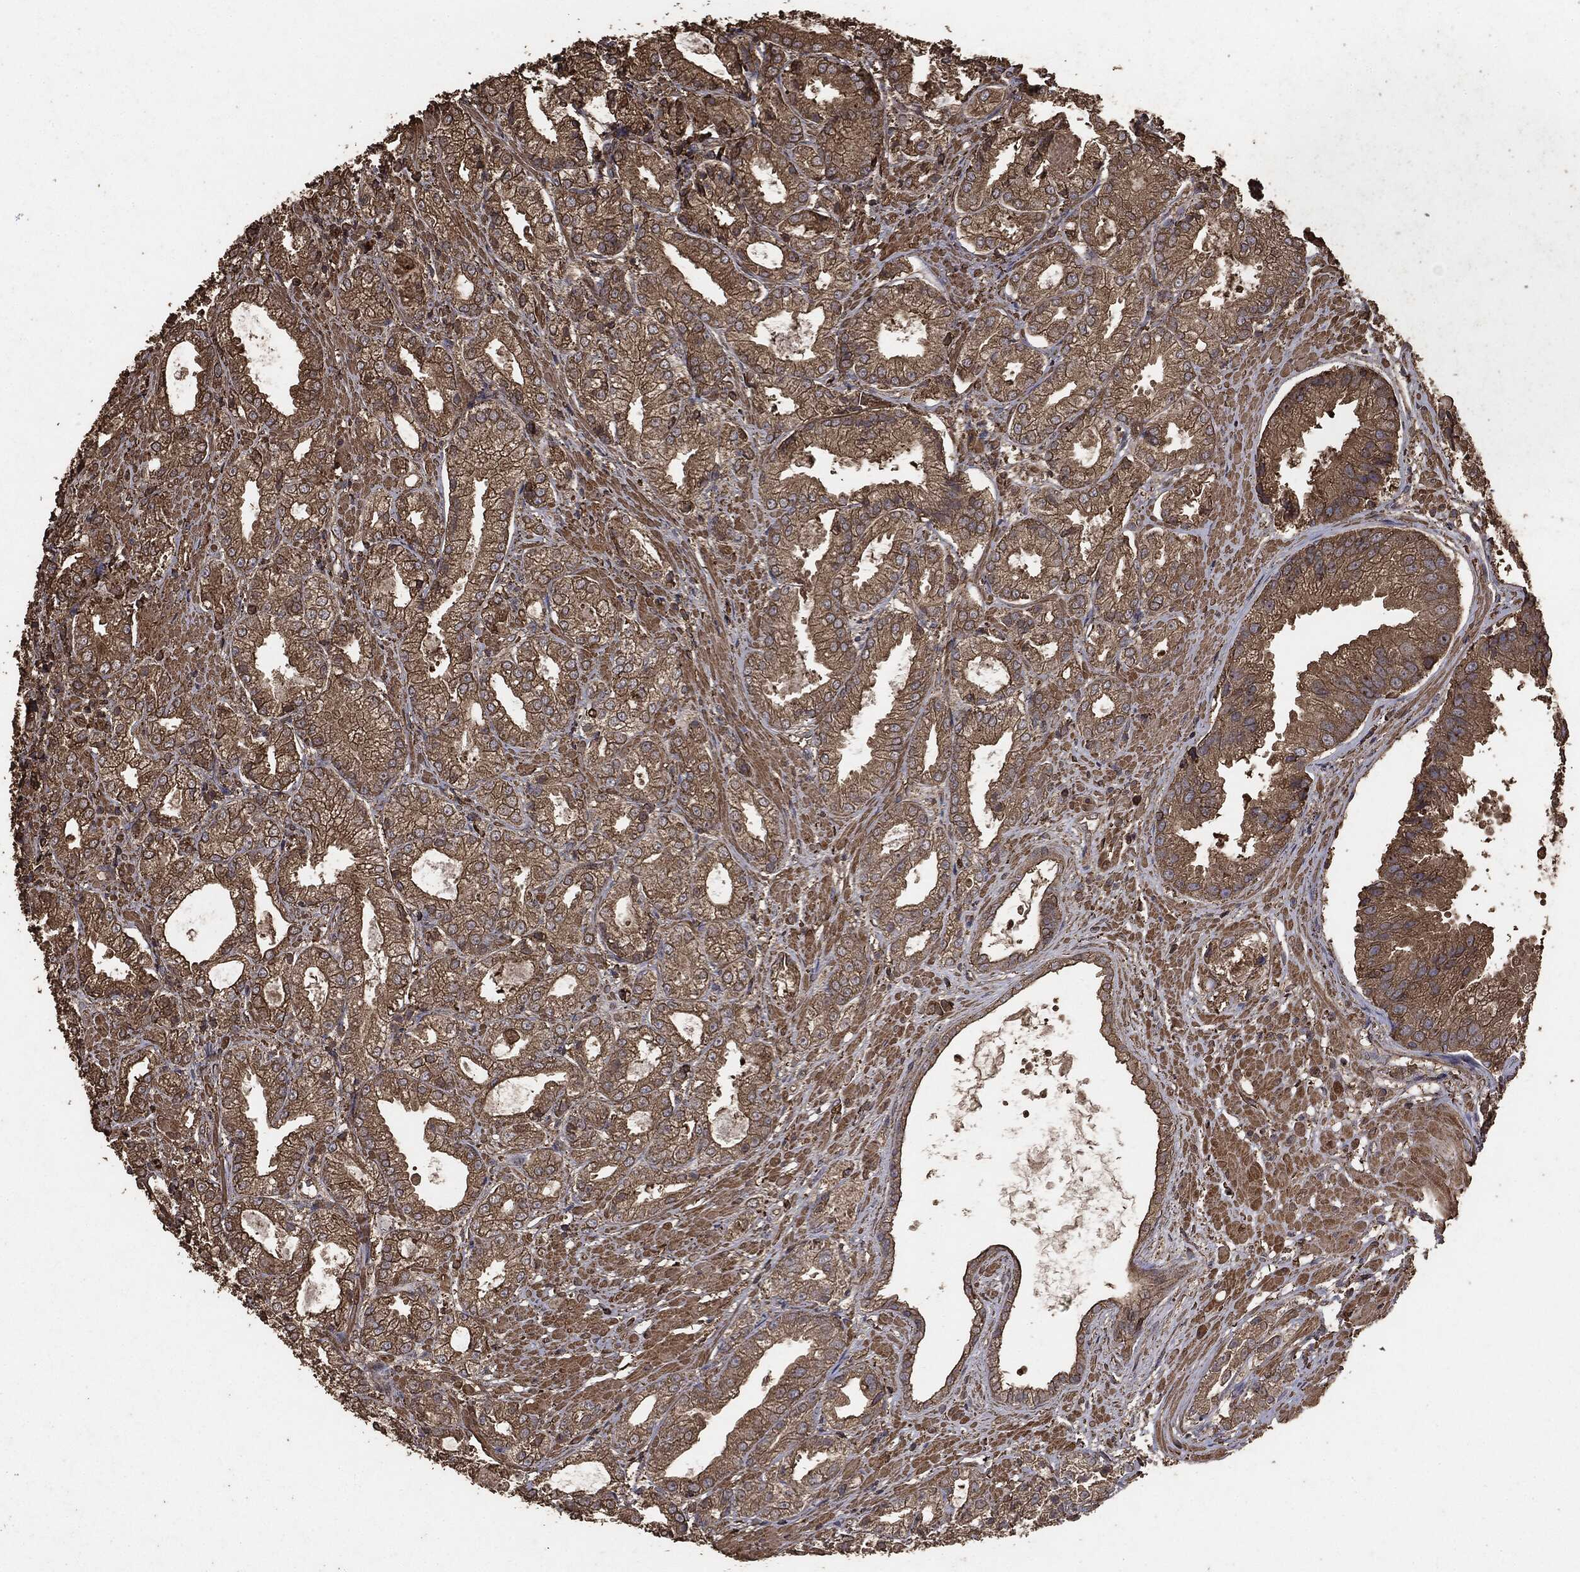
{"staining": {"intensity": "moderate", "quantity": ">75%", "location": "cytoplasmic/membranous"}, "tissue": "prostate cancer", "cell_type": "Tumor cells", "image_type": "cancer", "snomed": [{"axis": "morphology", "description": "Adenocarcinoma, High grade"}, {"axis": "topography", "description": "Prostate"}], "caption": "This is a micrograph of IHC staining of prostate cancer (adenocarcinoma (high-grade)), which shows moderate positivity in the cytoplasmic/membranous of tumor cells.", "gene": "MTOR", "patient": {"sex": "male", "age": 61}}